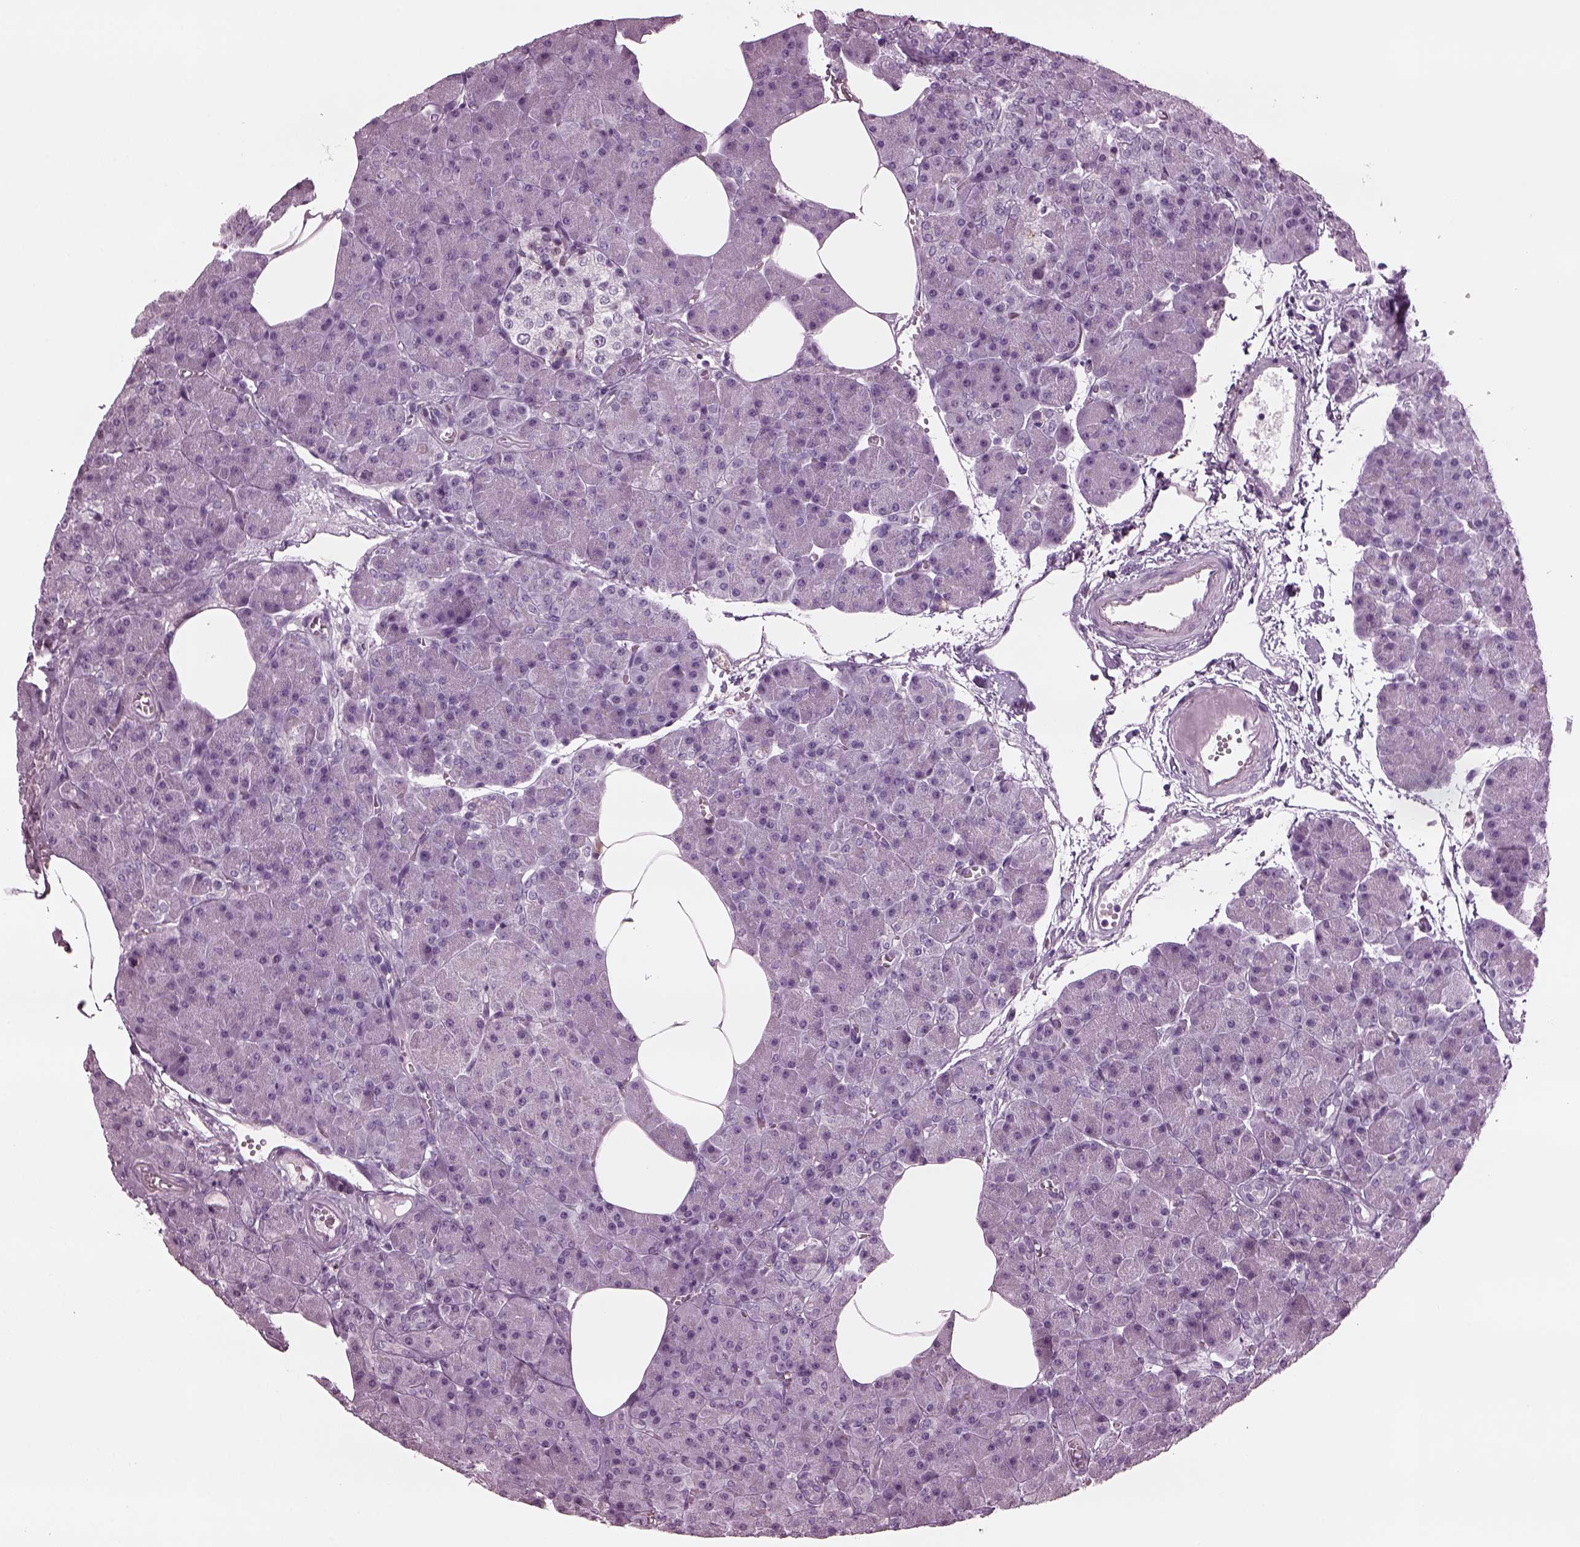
{"staining": {"intensity": "negative", "quantity": "none", "location": "none"}, "tissue": "pancreas", "cell_type": "Exocrine glandular cells", "image_type": "normal", "snomed": [{"axis": "morphology", "description": "Normal tissue, NOS"}, {"axis": "topography", "description": "Pancreas"}], "caption": "IHC of benign human pancreas demonstrates no positivity in exocrine glandular cells. (Brightfield microscopy of DAB IHC at high magnification).", "gene": "TPPP2", "patient": {"sex": "female", "age": 45}}